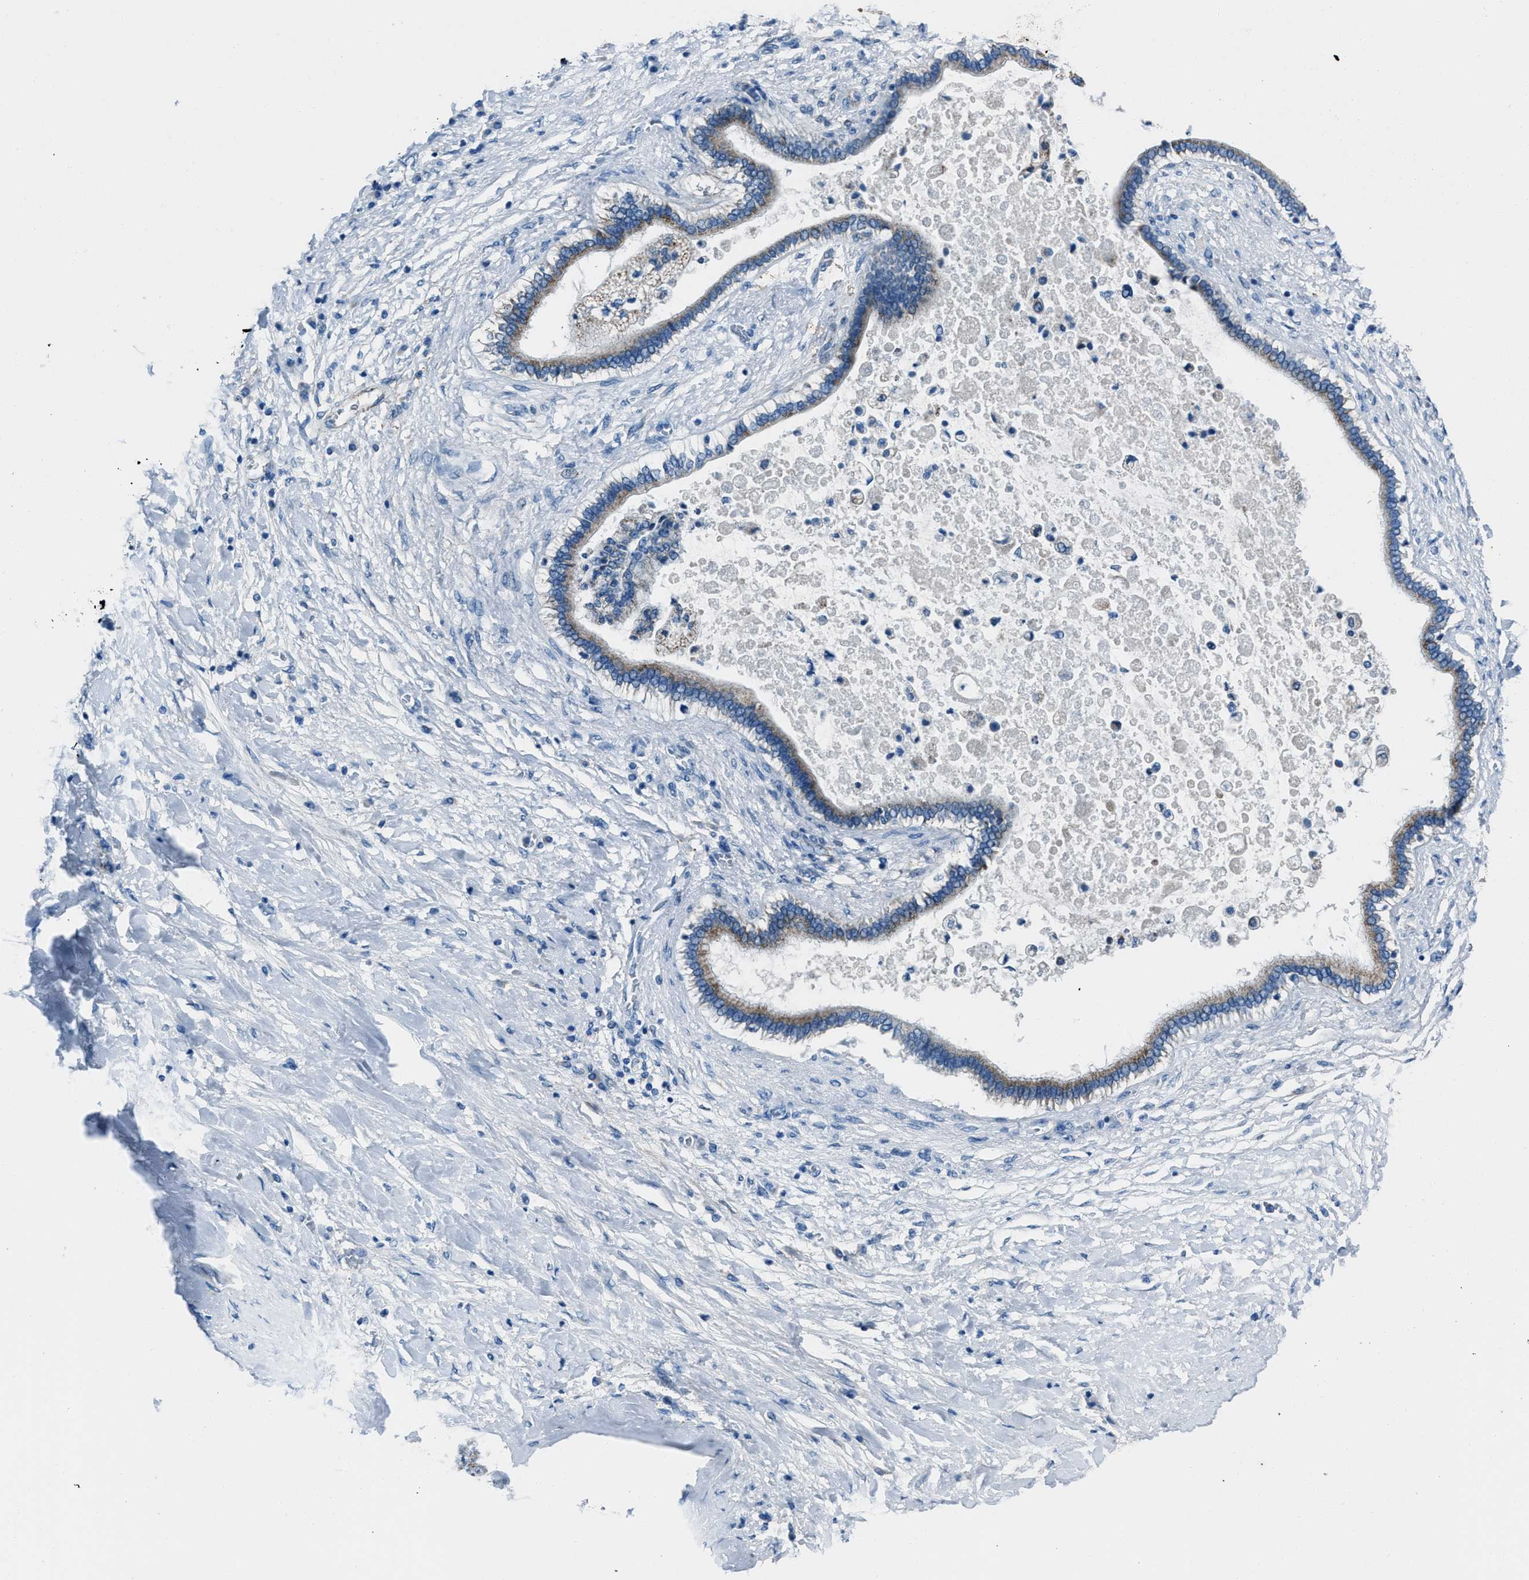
{"staining": {"intensity": "moderate", "quantity": "25%-75%", "location": "cytoplasmic/membranous"}, "tissue": "liver cancer", "cell_type": "Tumor cells", "image_type": "cancer", "snomed": [{"axis": "morphology", "description": "Cholangiocarcinoma"}, {"axis": "topography", "description": "Liver"}], "caption": "Human cholangiocarcinoma (liver) stained with a protein marker reveals moderate staining in tumor cells.", "gene": "AMACR", "patient": {"sex": "male", "age": 50}}